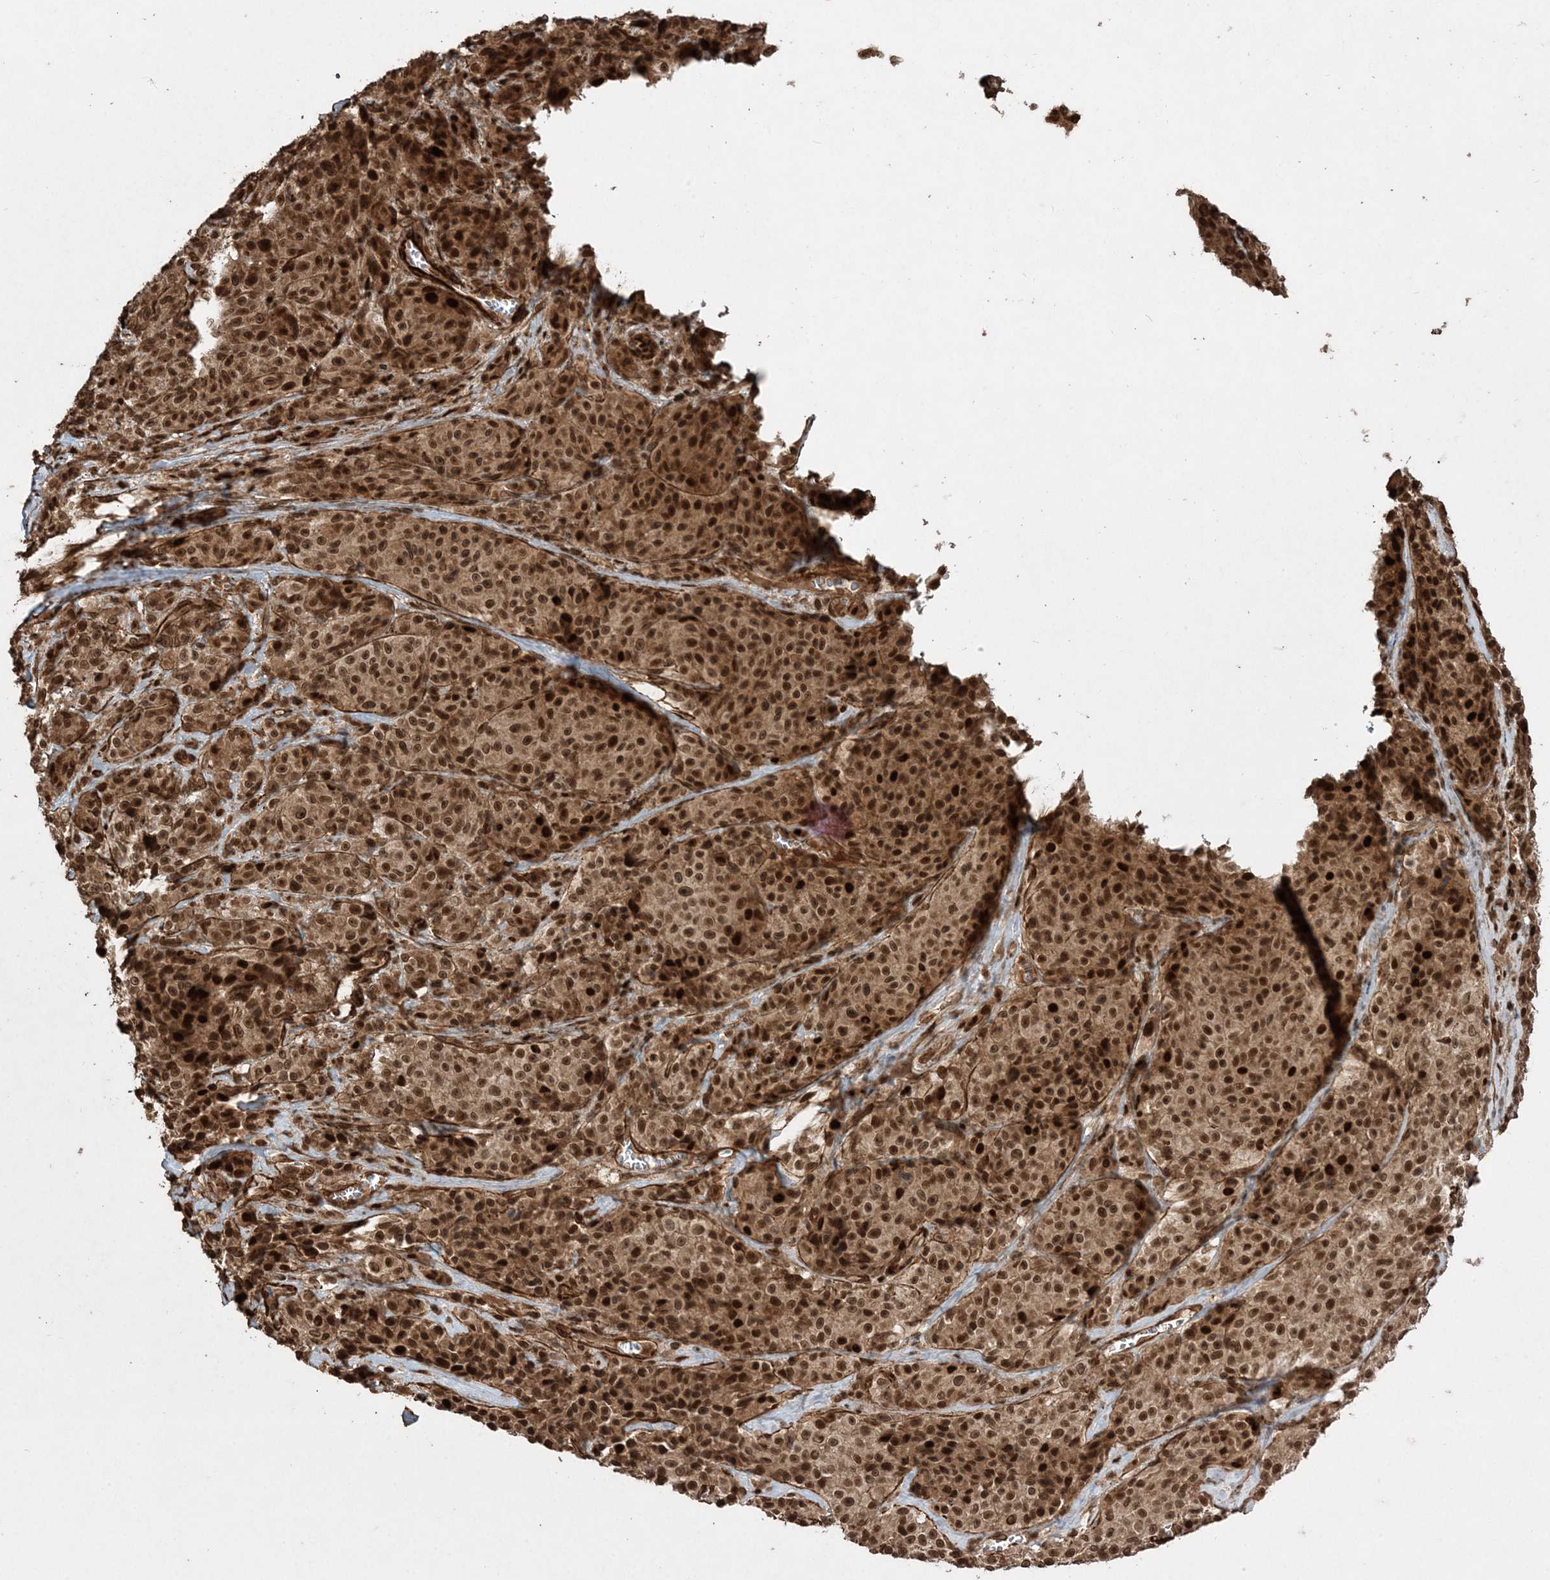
{"staining": {"intensity": "strong", "quantity": ">75%", "location": "cytoplasmic/membranous,nuclear"}, "tissue": "melanoma", "cell_type": "Tumor cells", "image_type": "cancer", "snomed": [{"axis": "morphology", "description": "Malignant melanoma, NOS"}, {"axis": "topography", "description": "Skin"}], "caption": "This is an image of IHC staining of malignant melanoma, which shows strong staining in the cytoplasmic/membranous and nuclear of tumor cells.", "gene": "ETAA1", "patient": {"sex": "male", "age": 73}}